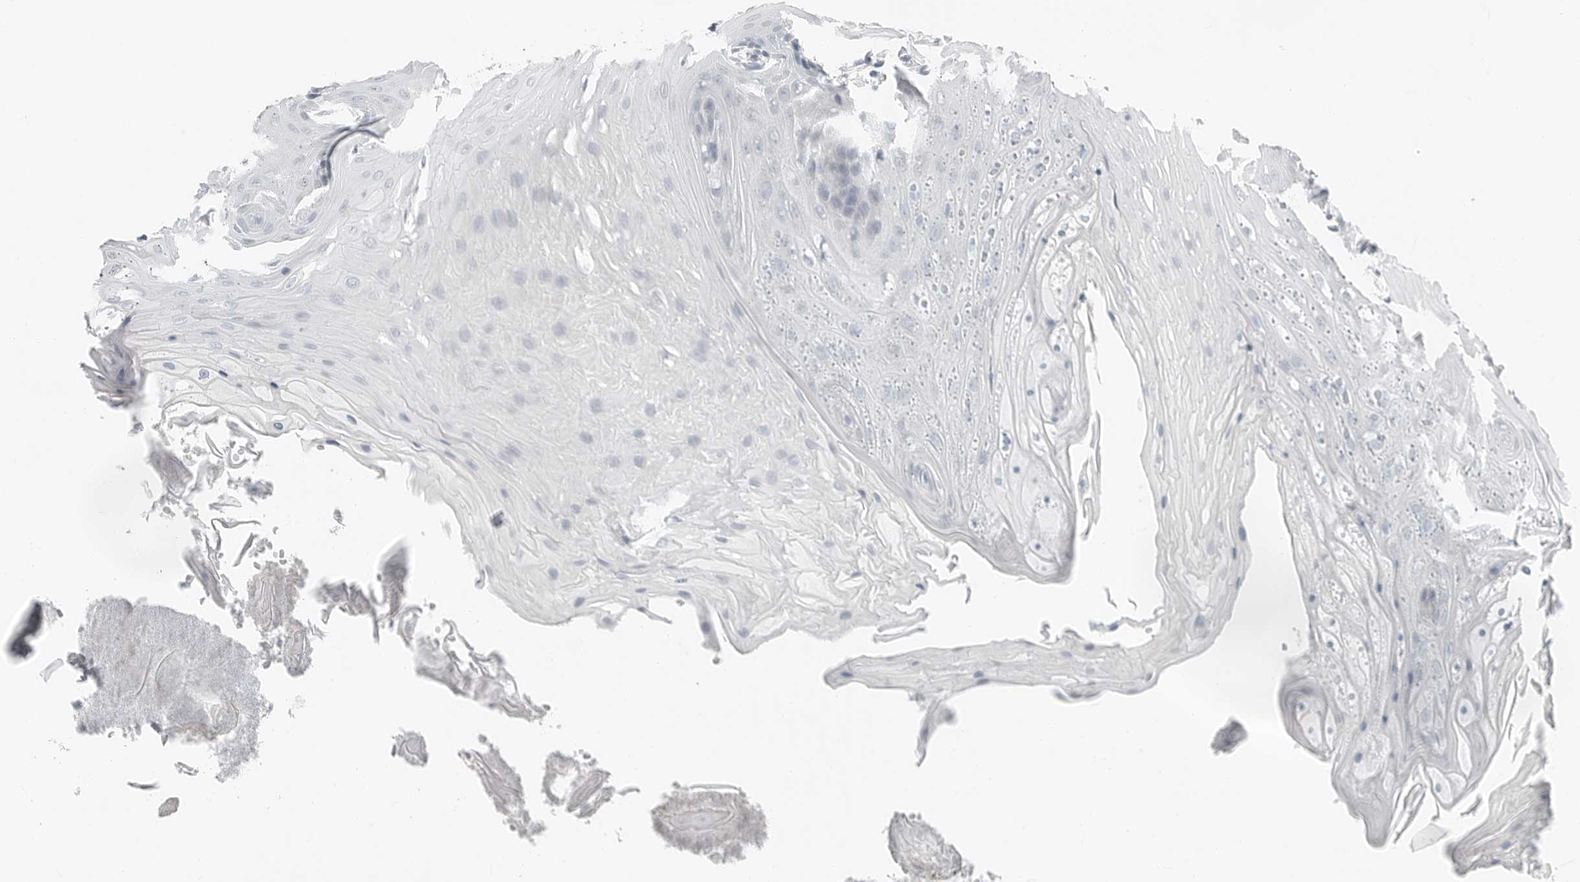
{"staining": {"intensity": "negative", "quantity": "none", "location": "none"}, "tissue": "oral mucosa", "cell_type": "Squamous epithelial cells", "image_type": "normal", "snomed": [{"axis": "morphology", "description": "Normal tissue, NOS"}, {"axis": "morphology", "description": "Squamous cell carcinoma, NOS"}, {"axis": "topography", "description": "Skeletal muscle"}, {"axis": "topography", "description": "Oral tissue"}, {"axis": "topography", "description": "Salivary gland"}, {"axis": "topography", "description": "Head-Neck"}], "caption": "DAB immunohistochemical staining of normal human oral mucosa exhibits no significant positivity in squamous epithelial cells. Brightfield microscopy of immunohistochemistry stained with DAB (3,3'-diaminobenzidine) (brown) and hematoxylin (blue), captured at high magnification.", "gene": "XIRP1", "patient": {"sex": "male", "age": 54}}